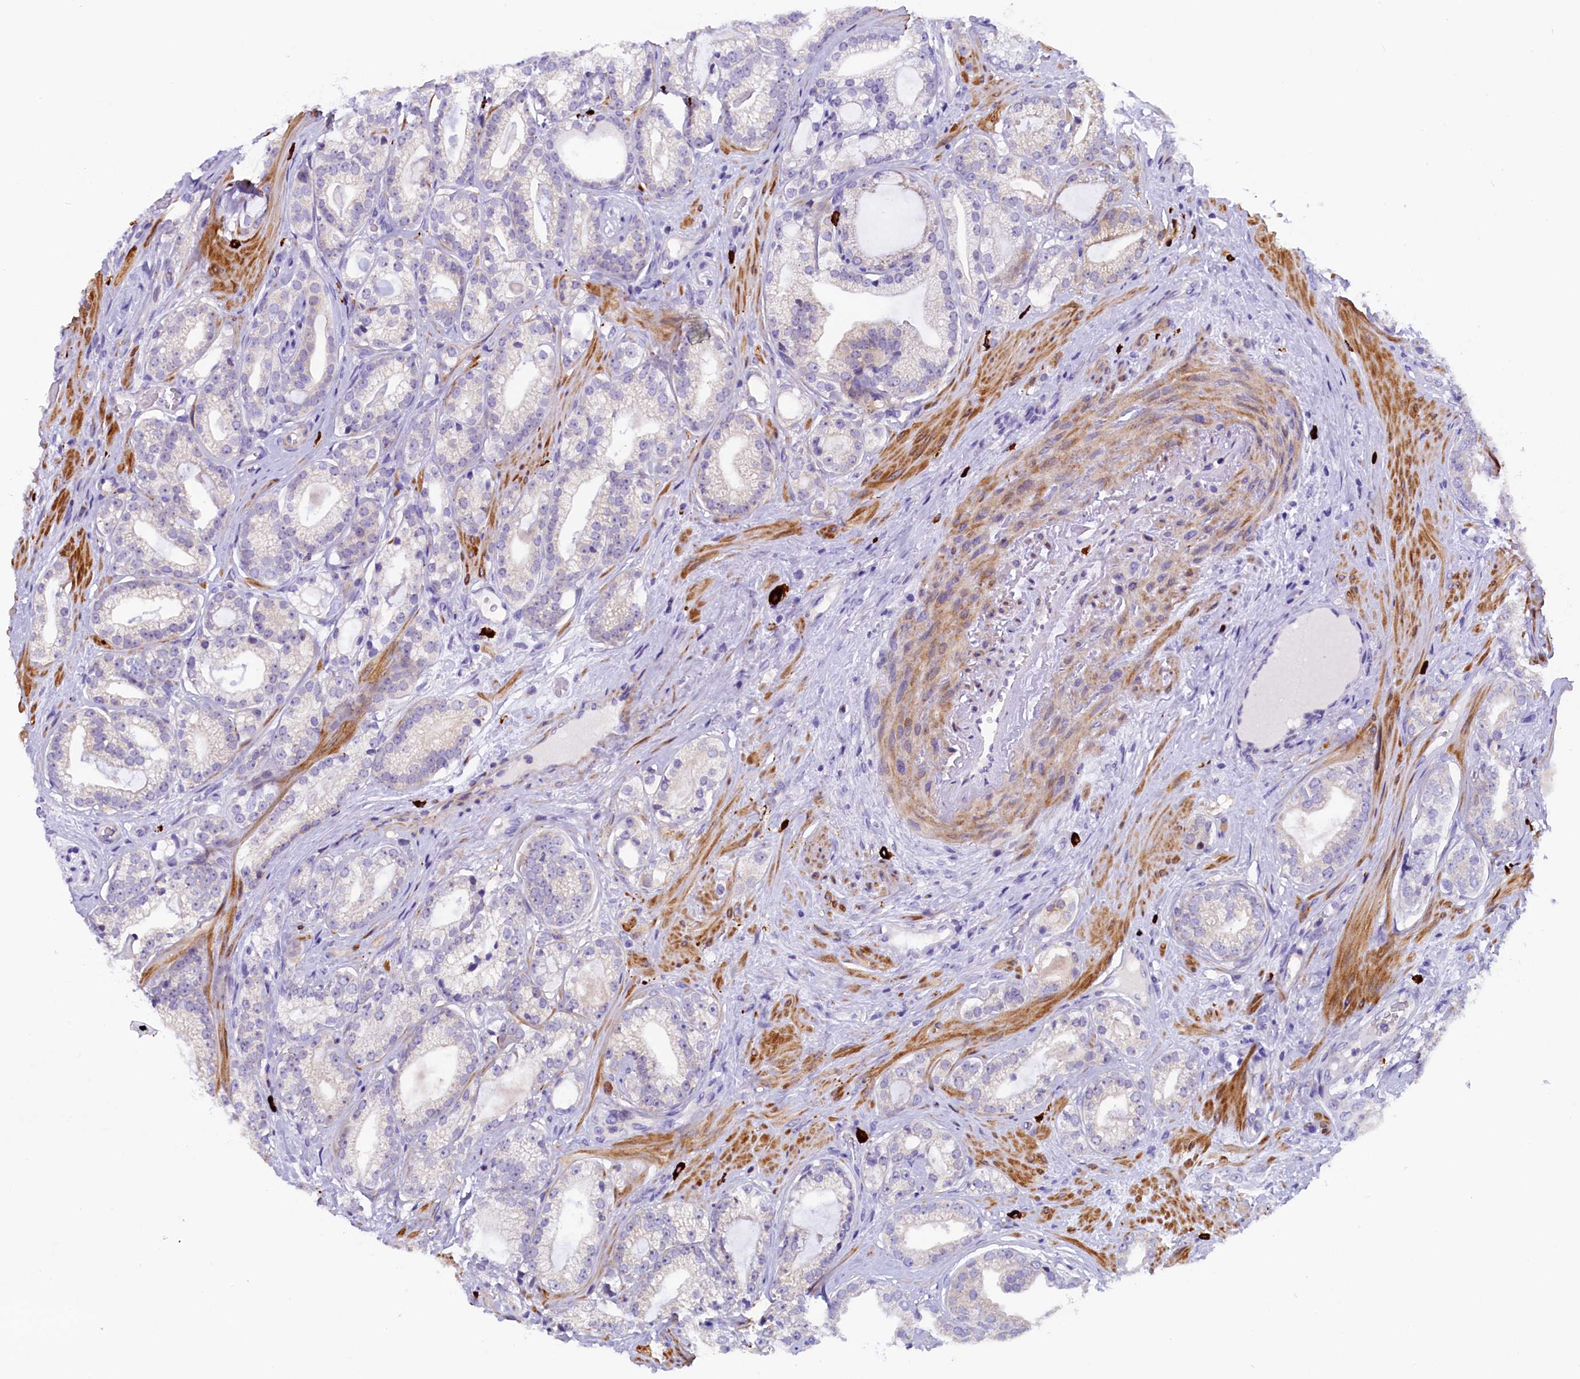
{"staining": {"intensity": "negative", "quantity": "none", "location": "none"}, "tissue": "prostate cancer", "cell_type": "Tumor cells", "image_type": "cancer", "snomed": [{"axis": "morphology", "description": "Adenocarcinoma, High grade"}, {"axis": "topography", "description": "Prostate"}], "caption": "An image of human prostate adenocarcinoma (high-grade) is negative for staining in tumor cells.", "gene": "RTTN", "patient": {"sex": "male", "age": 60}}